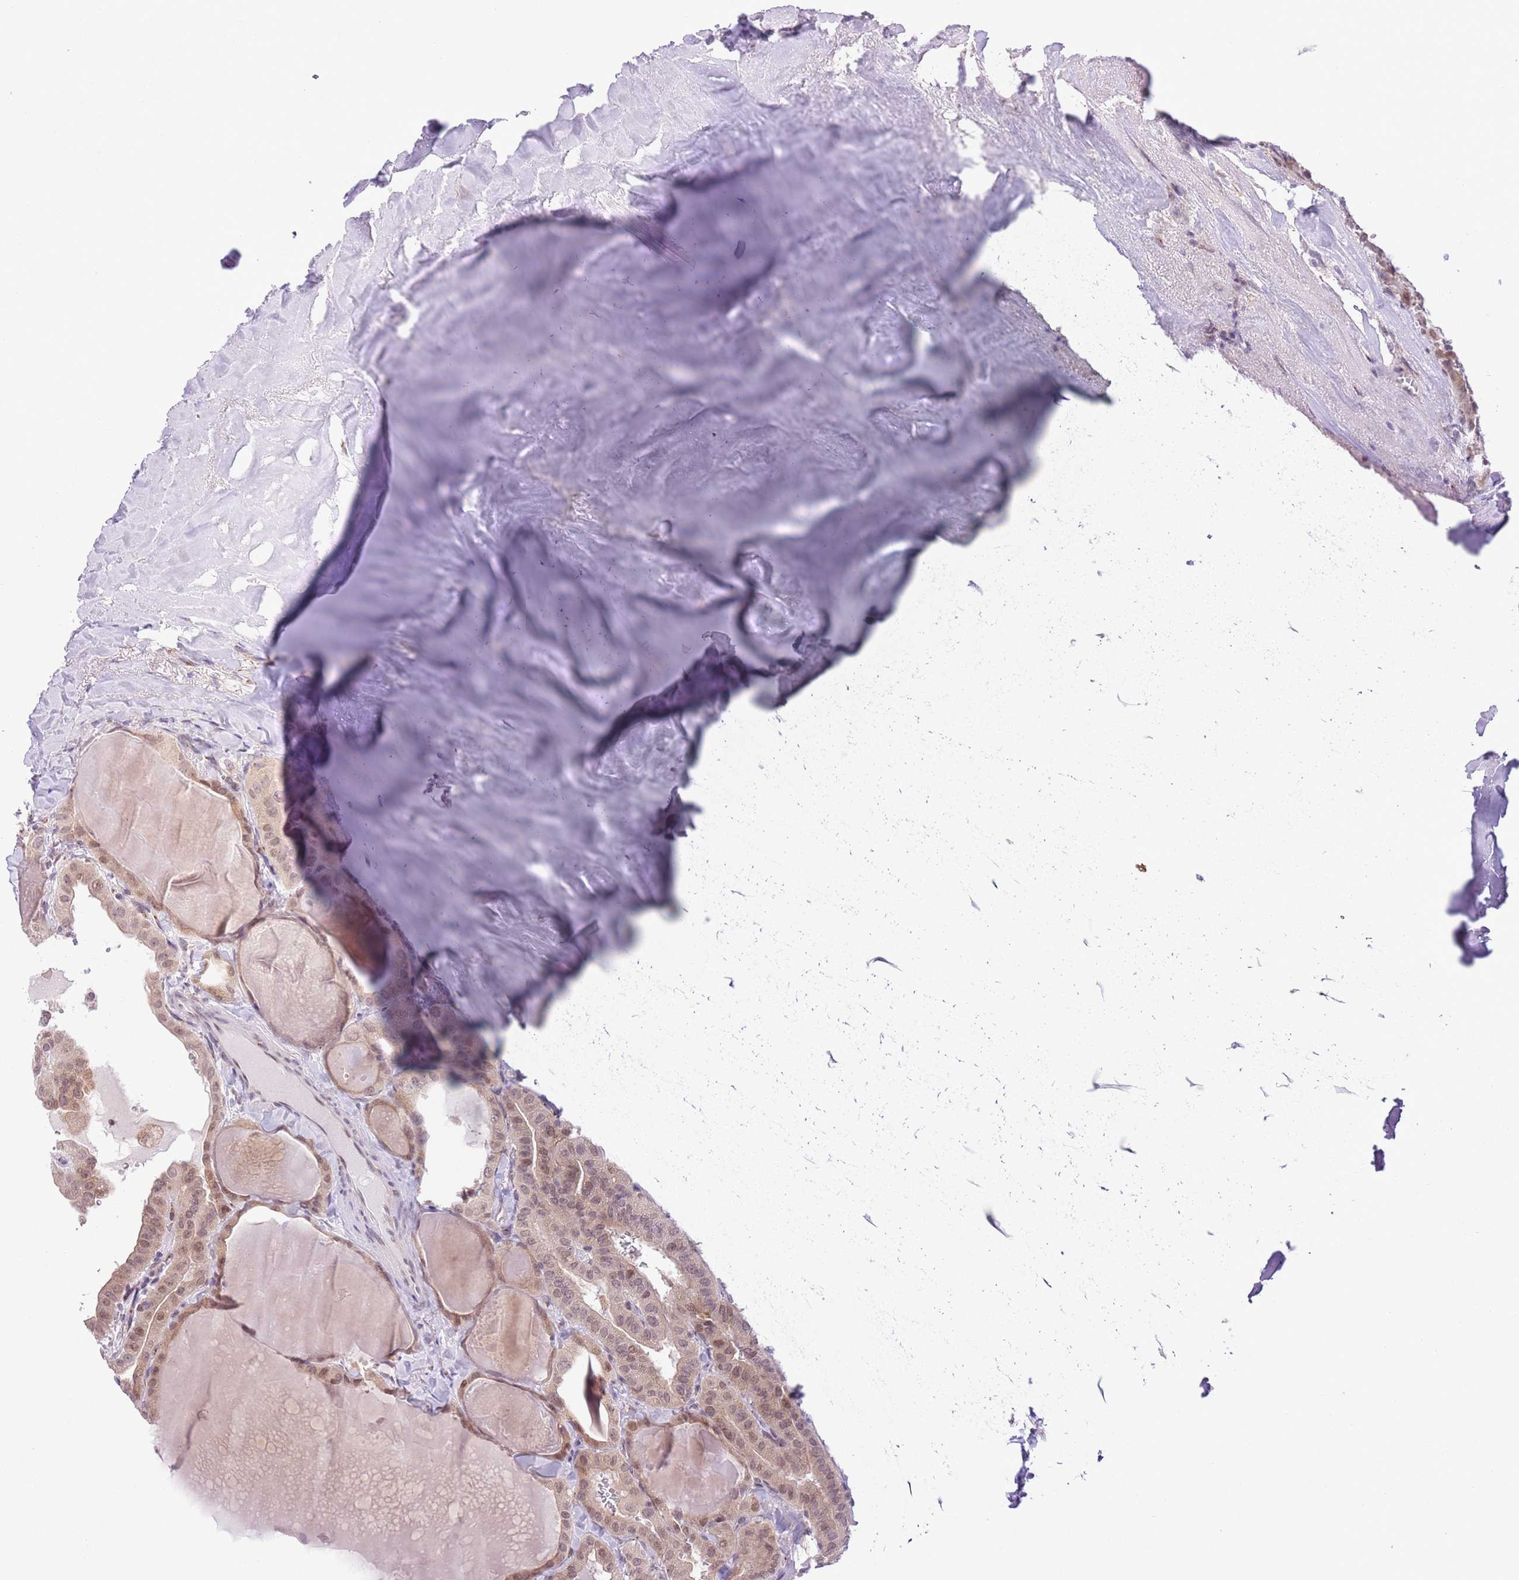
{"staining": {"intensity": "moderate", "quantity": ">75%", "location": "nuclear"}, "tissue": "thyroid cancer", "cell_type": "Tumor cells", "image_type": "cancer", "snomed": [{"axis": "morphology", "description": "Papillary adenocarcinoma, NOS"}, {"axis": "topography", "description": "Thyroid gland"}], "caption": "Protein expression analysis of human thyroid papillary adenocarcinoma reveals moderate nuclear staining in about >75% of tumor cells.", "gene": "ZNF576", "patient": {"sex": "male", "age": 52}}